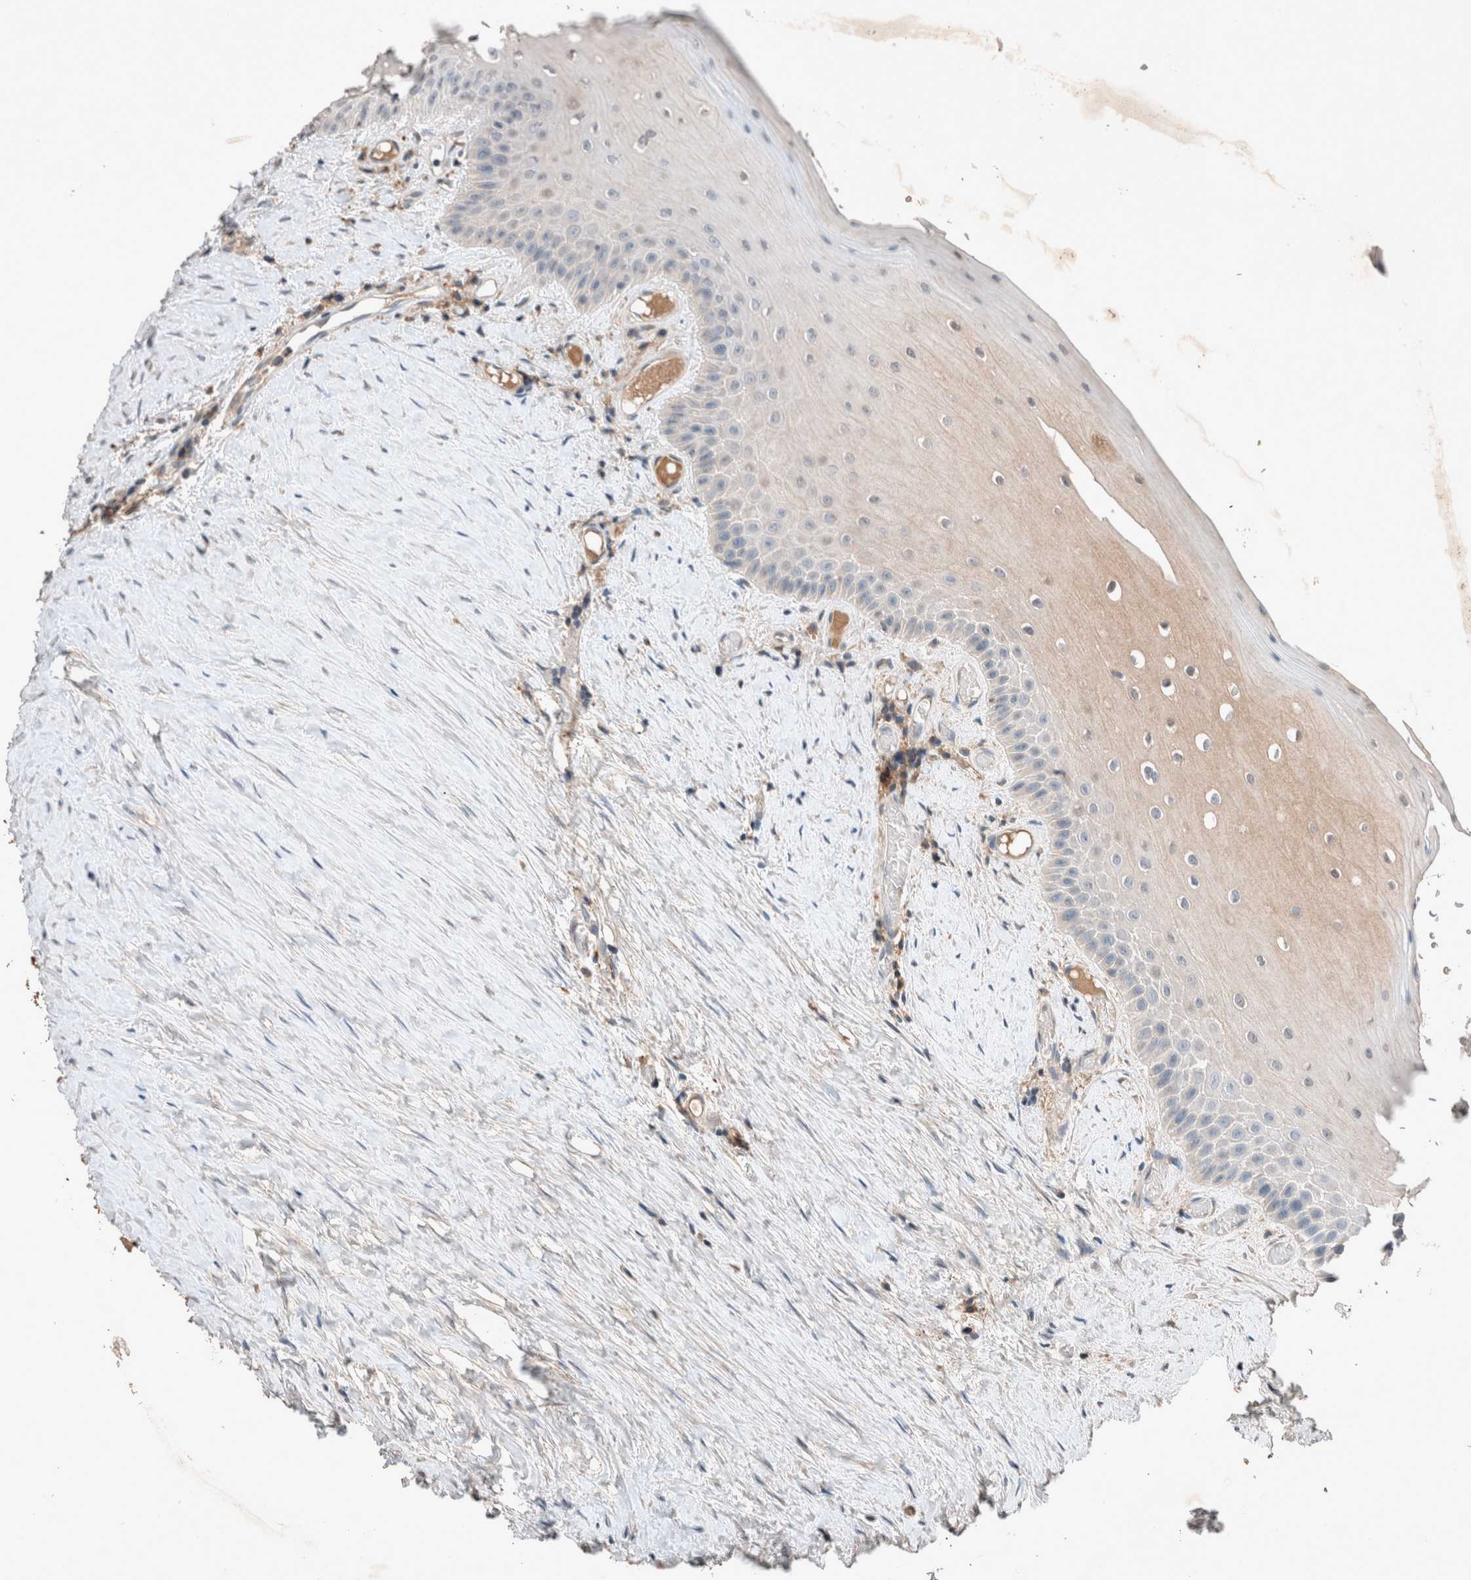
{"staining": {"intensity": "weak", "quantity": "<25%", "location": "cytoplasmic/membranous"}, "tissue": "oral mucosa", "cell_type": "Squamous epithelial cells", "image_type": "normal", "snomed": [{"axis": "morphology", "description": "Normal tissue, NOS"}, {"axis": "topography", "description": "Skeletal muscle"}, {"axis": "topography", "description": "Oral tissue"}, {"axis": "topography", "description": "Peripheral nerve tissue"}], "caption": "Squamous epithelial cells show no significant protein expression in normal oral mucosa. (DAB (3,3'-diaminobenzidine) IHC with hematoxylin counter stain).", "gene": "UGCG", "patient": {"sex": "female", "age": 84}}